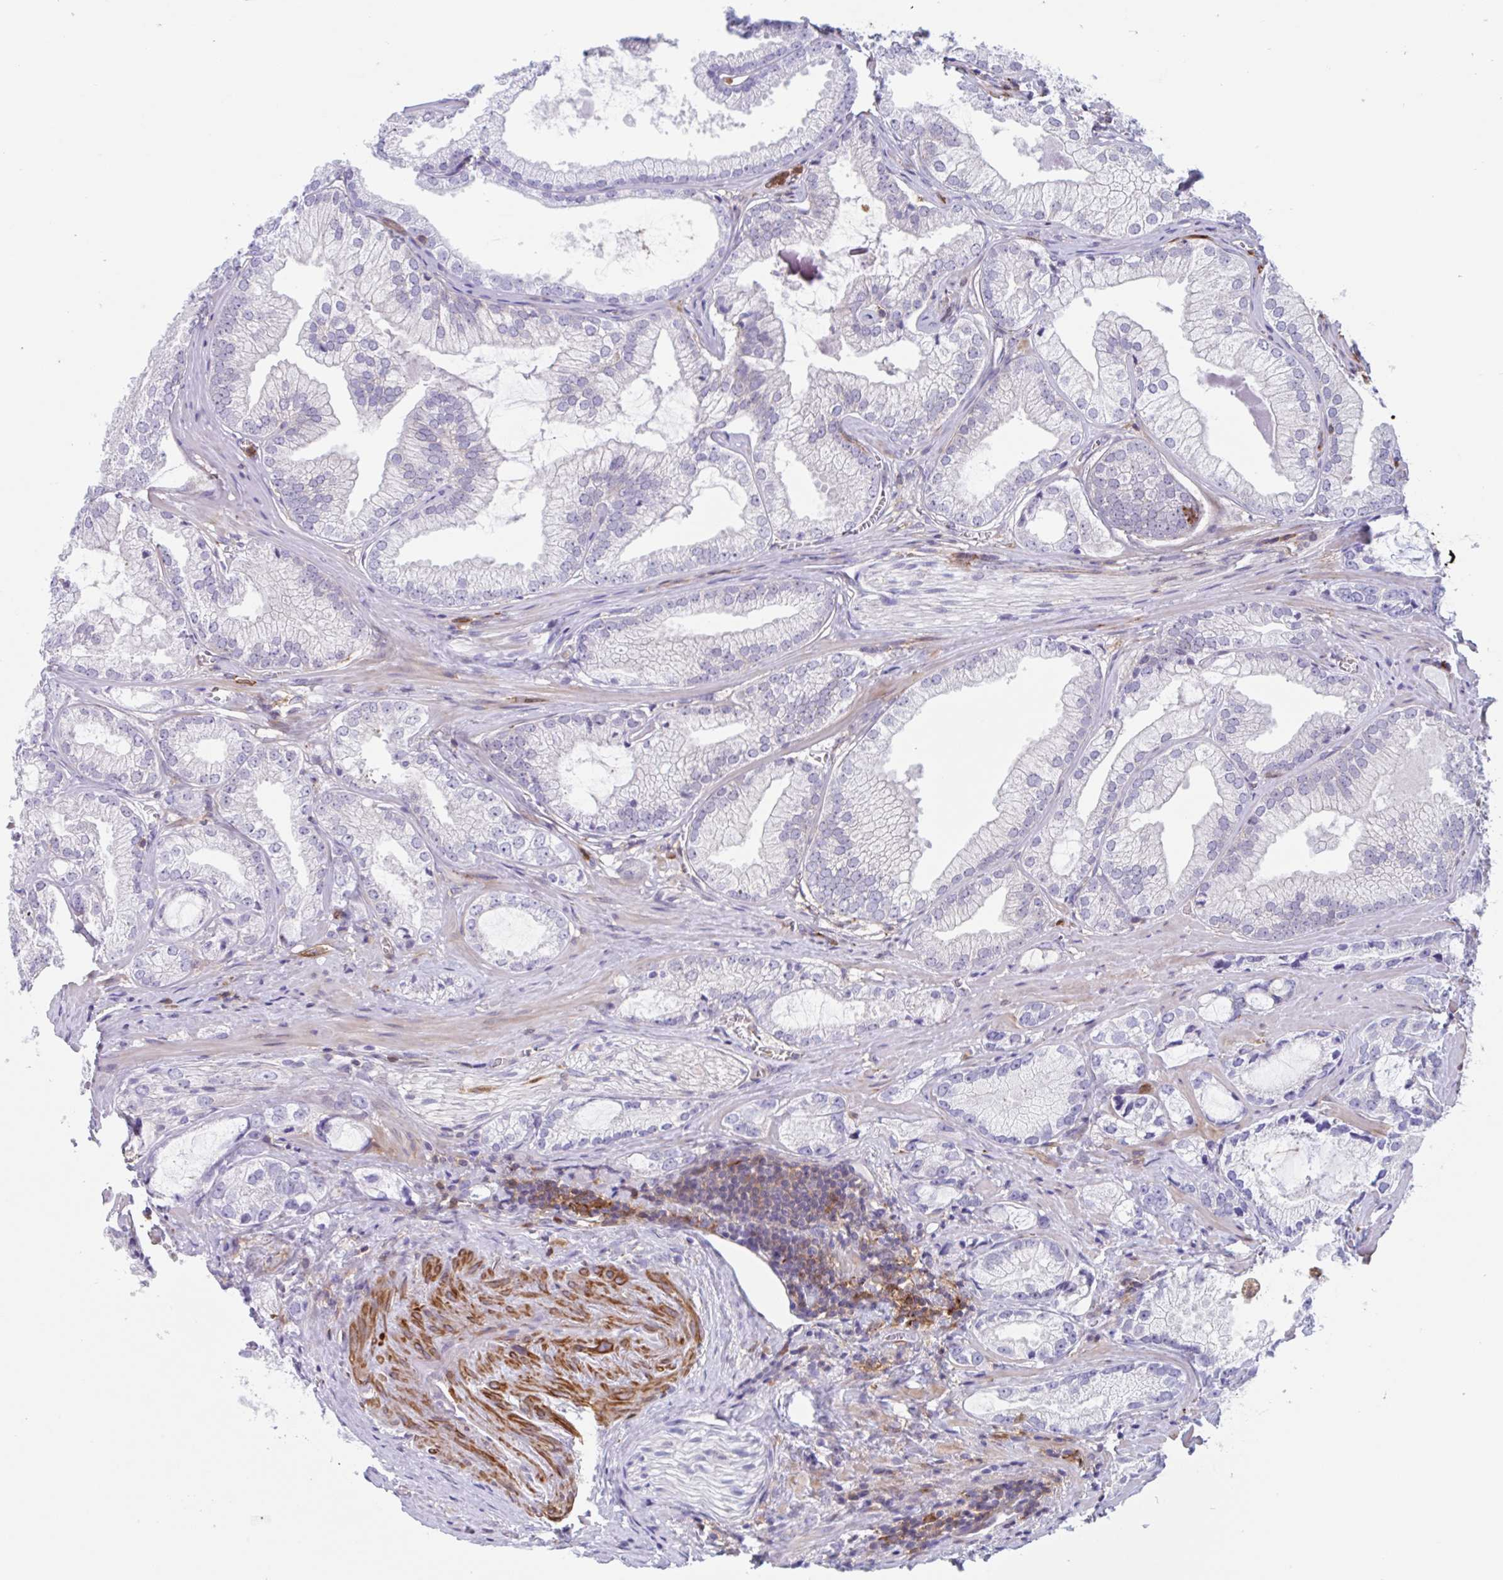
{"staining": {"intensity": "negative", "quantity": "none", "location": "none"}, "tissue": "prostate cancer", "cell_type": "Tumor cells", "image_type": "cancer", "snomed": [{"axis": "morphology", "description": "Adenocarcinoma, Medium grade"}, {"axis": "topography", "description": "Prostate"}], "caption": "Prostate adenocarcinoma (medium-grade) was stained to show a protein in brown. There is no significant expression in tumor cells. Brightfield microscopy of IHC stained with DAB (3,3'-diaminobenzidine) (brown) and hematoxylin (blue), captured at high magnification.", "gene": "EFHD1", "patient": {"sex": "male", "age": 57}}